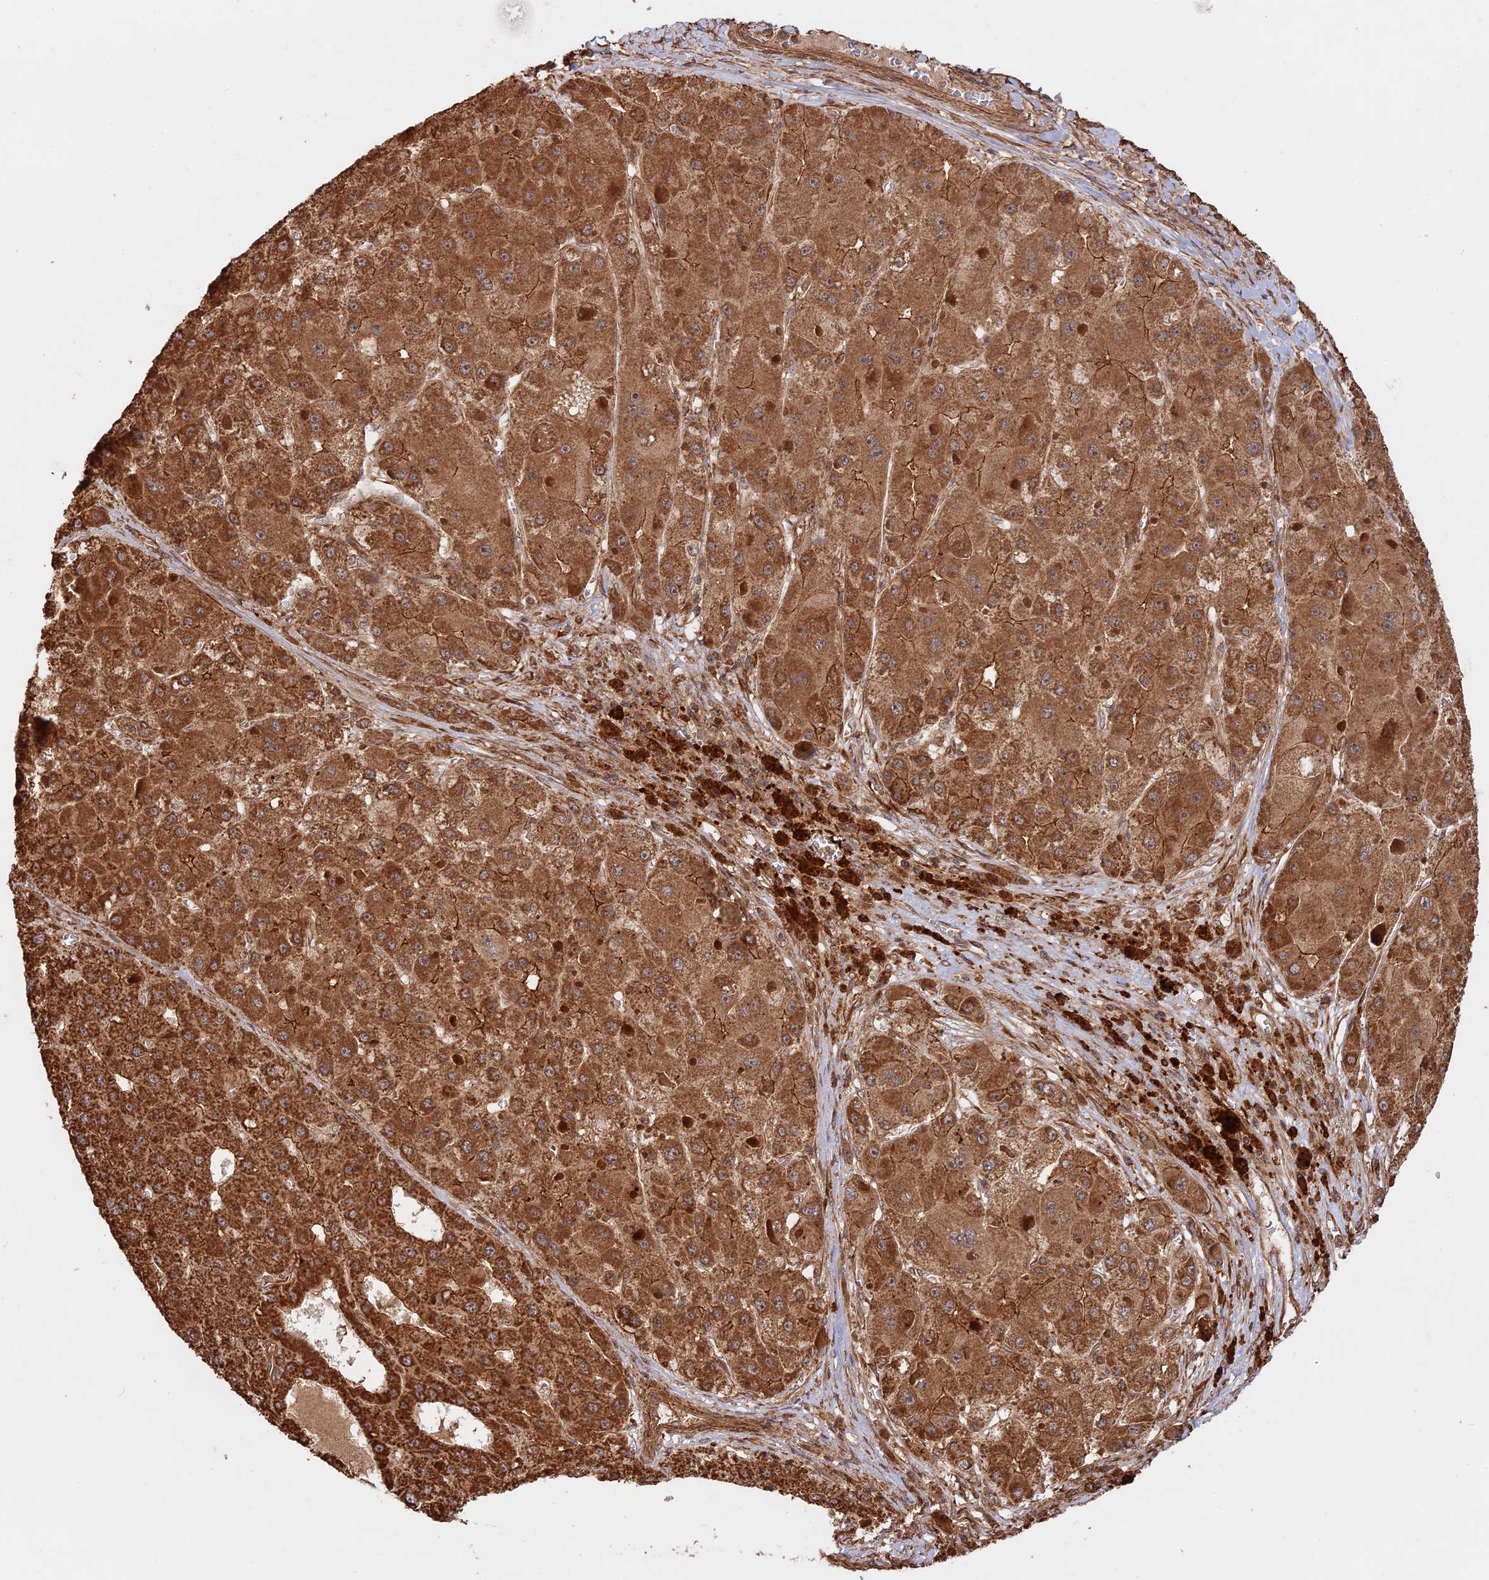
{"staining": {"intensity": "moderate", "quantity": ">75%", "location": "cytoplasmic/membranous"}, "tissue": "liver cancer", "cell_type": "Tumor cells", "image_type": "cancer", "snomed": [{"axis": "morphology", "description": "Carcinoma, Hepatocellular, NOS"}, {"axis": "topography", "description": "Liver"}], "caption": "Moderate cytoplasmic/membranous protein positivity is appreciated in about >75% of tumor cells in liver cancer (hepatocellular carcinoma). The staining is performed using DAB (3,3'-diaminobenzidine) brown chromogen to label protein expression. The nuclei are counter-stained blue using hematoxylin.", "gene": "CCDC174", "patient": {"sex": "female", "age": 73}}